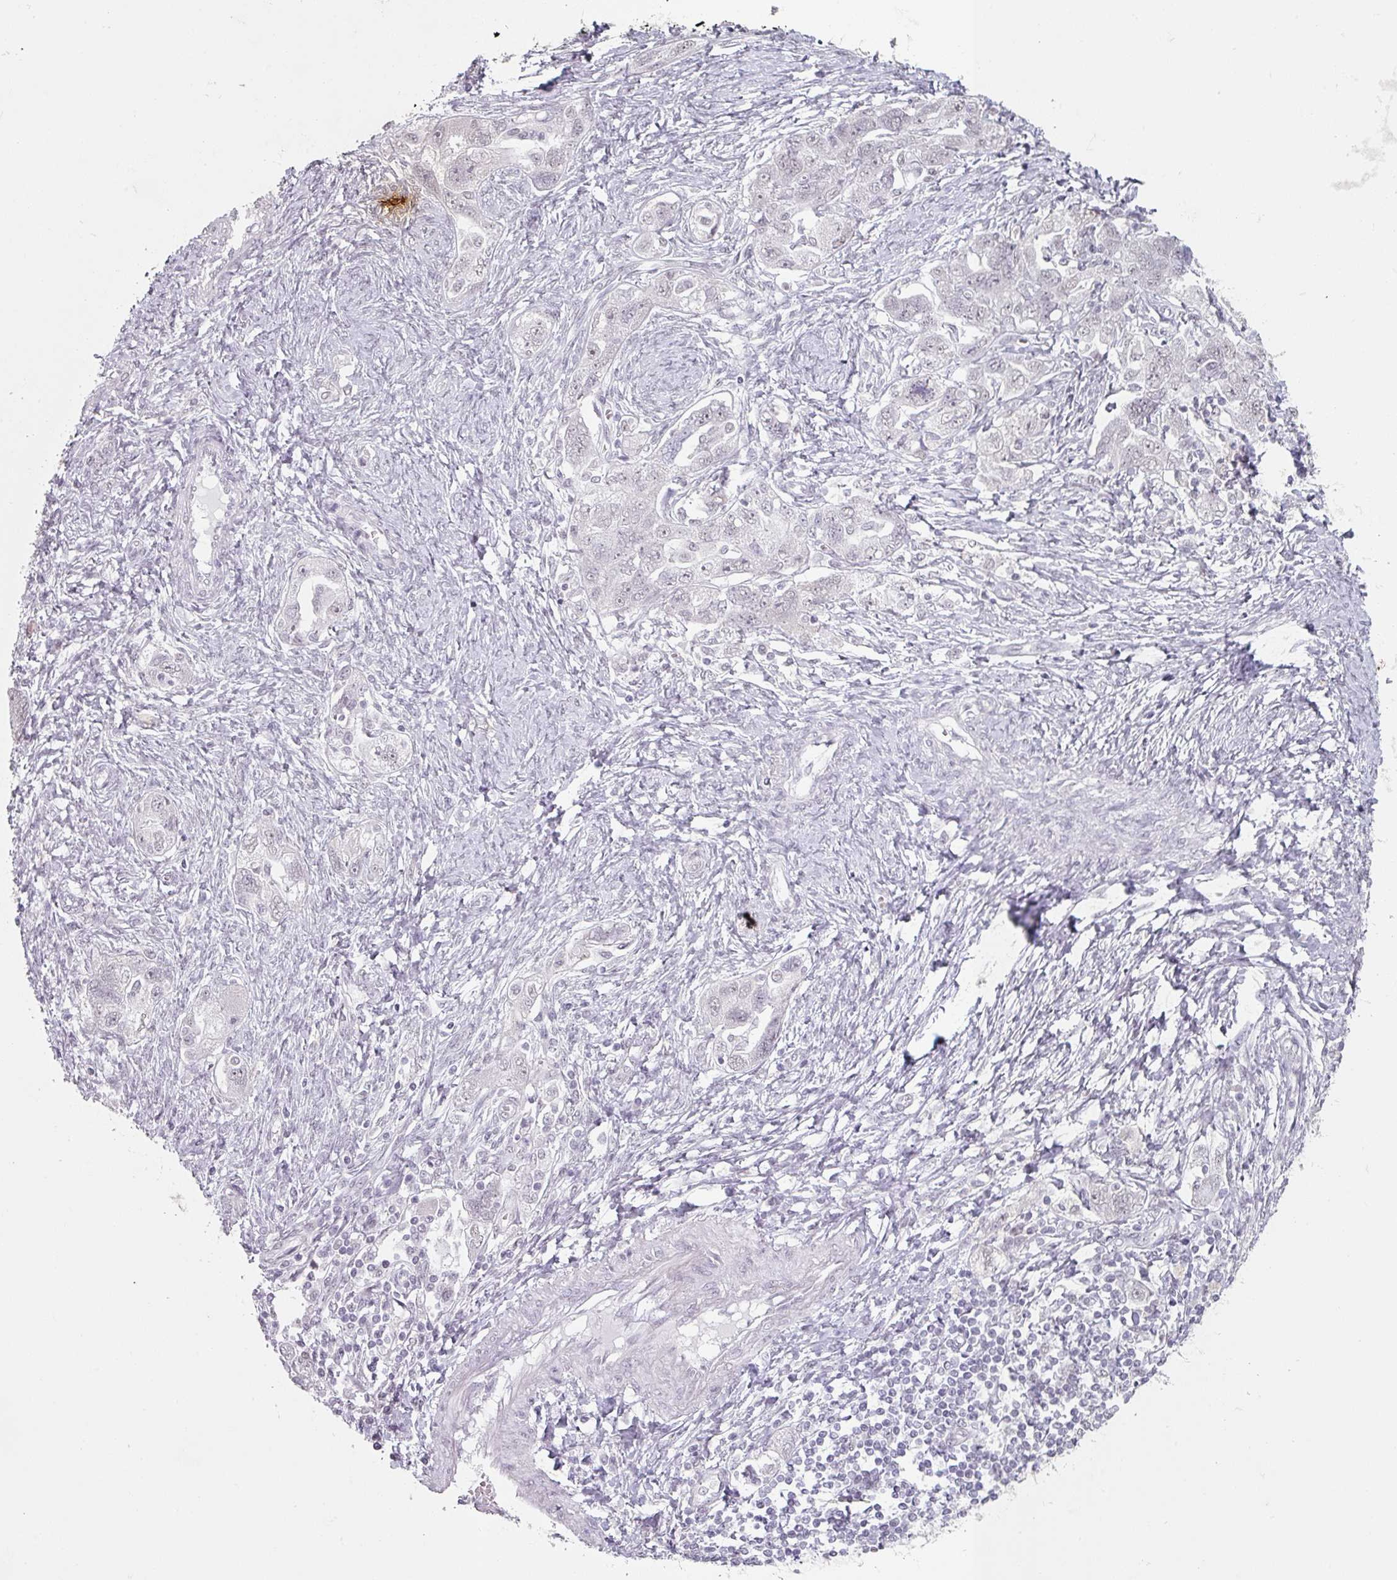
{"staining": {"intensity": "negative", "quantity": "none", "location": "none"}, "tissue": "ovarian cancer", "cell_type": "Tumor cells", "image_type": "cancer", "snomed": [{"axis": "morphology", "description": "Carcinoma, NOS"}, {"axis": "morphology", "description": "Cystadenocarcinoma, serous, NOS"}, {"axis": "topography", "description": "Ovary"}], "caption": "IHC photomicrograph of neoplastic tissue: human ovarian serous cystadenocarcinoma stained with DAB reveals no significant protein staining in tumor cells.", "gene": "SPRR1A", "patient": {"sex": "female", "age": 69}}